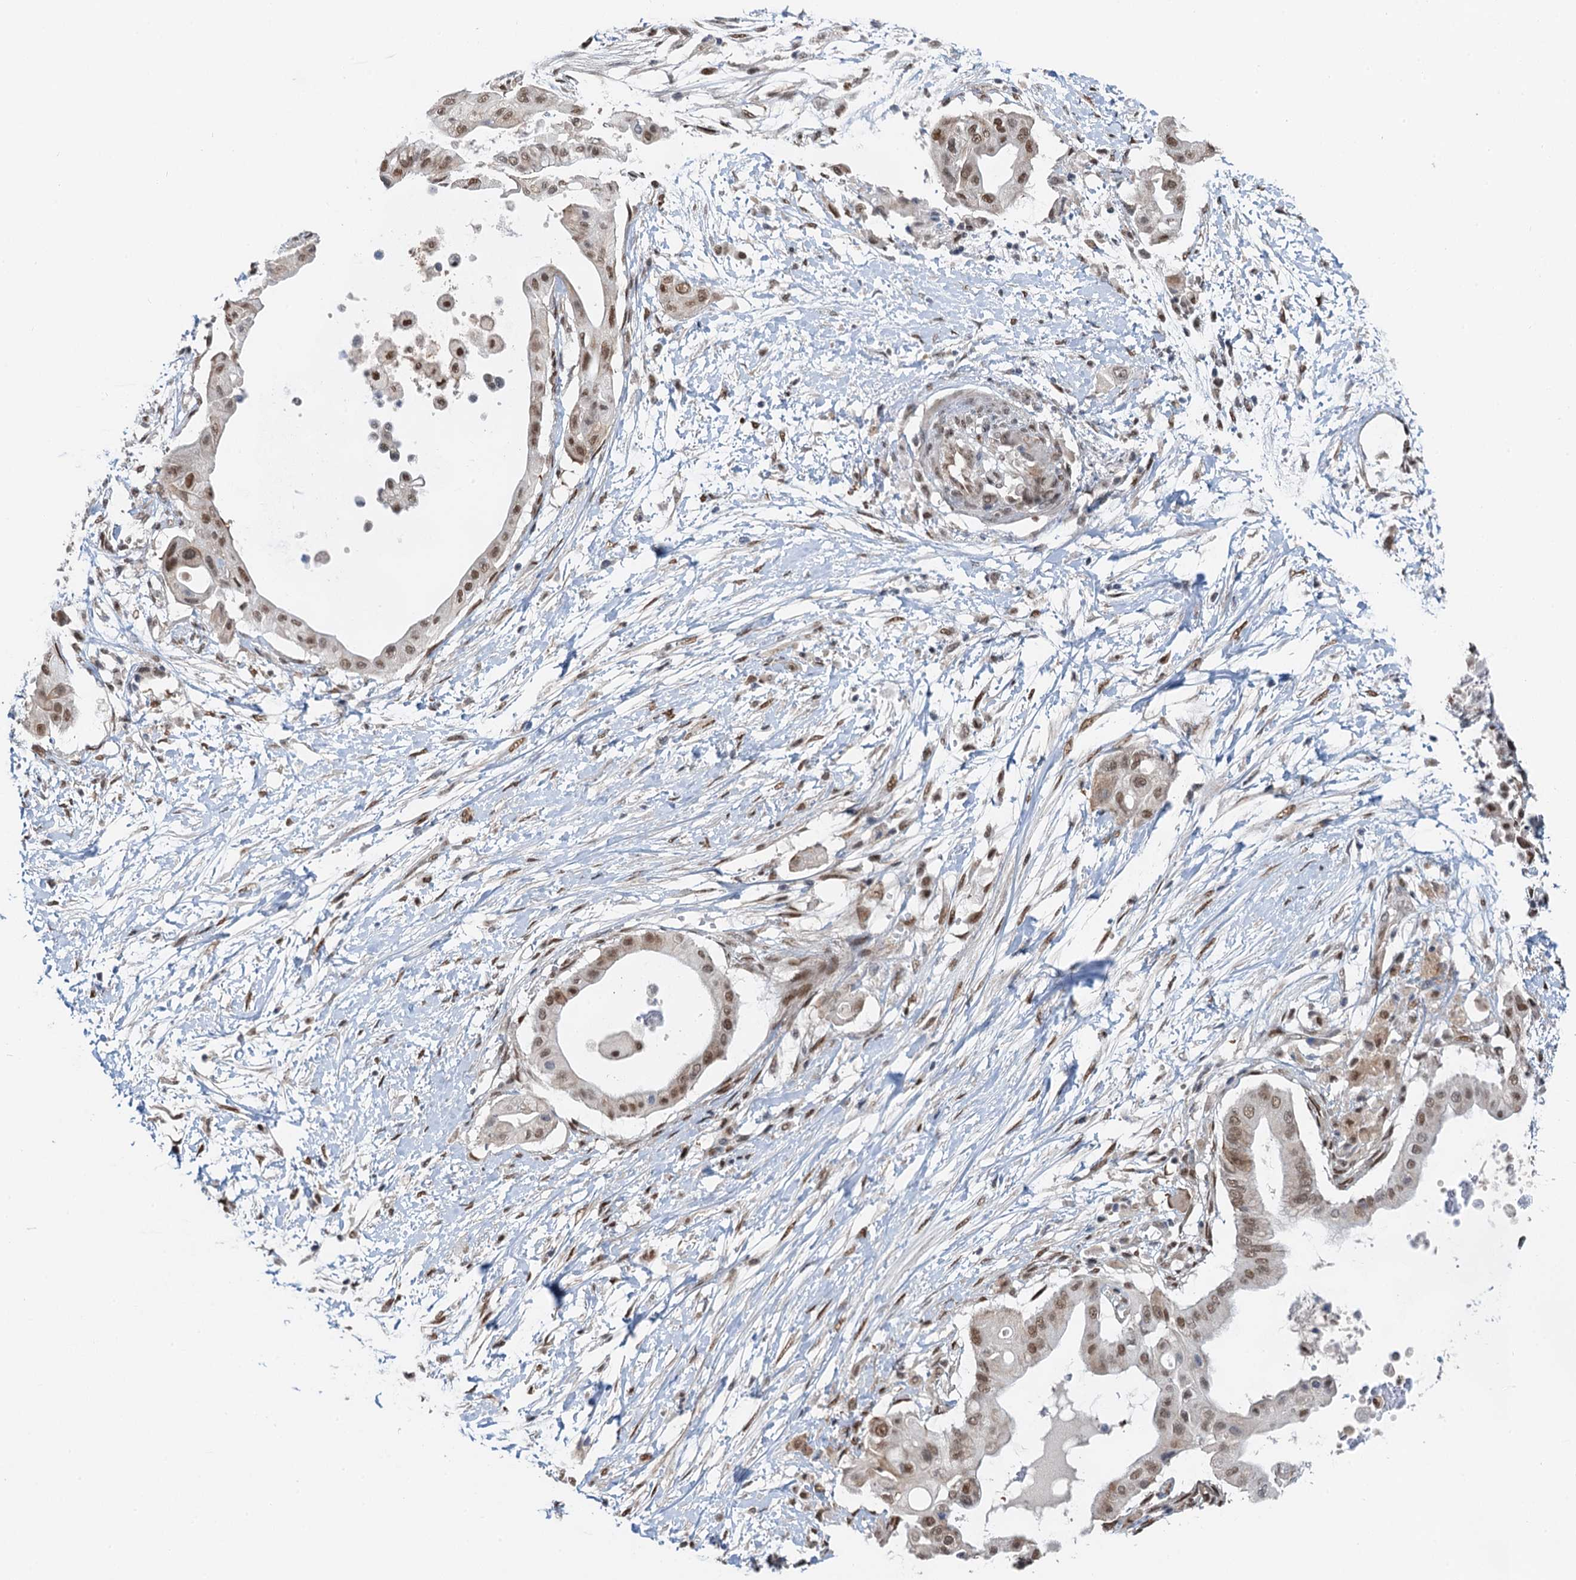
{"staining": {"intensity": "moderate", "quantity": ">75%", "location": "nuclear"}, "tissue": "pancreatic cancer", "cell_type": "Tumor cells", "image_type": "cancer", "snomed": [{"axis": "morphology", "description": "Adenocarcinoma, NOS"}, {"axis": "topography", "description": "Pancreas"}], "caption": "The histopathology image demonstrates immunohistochemical staining of adenocarcinoma (pancreatic). There is moderate nuclear positivity is identified in about >75% of tumor cells. The staining was performed using DAB (3,3'-diaminobenzidine), with brown indicating positive protein expression. Nuclei are stained blue with hematoxylin.", "gene": "CFDP1", "patient": {"sex": "male", "age": 68}}